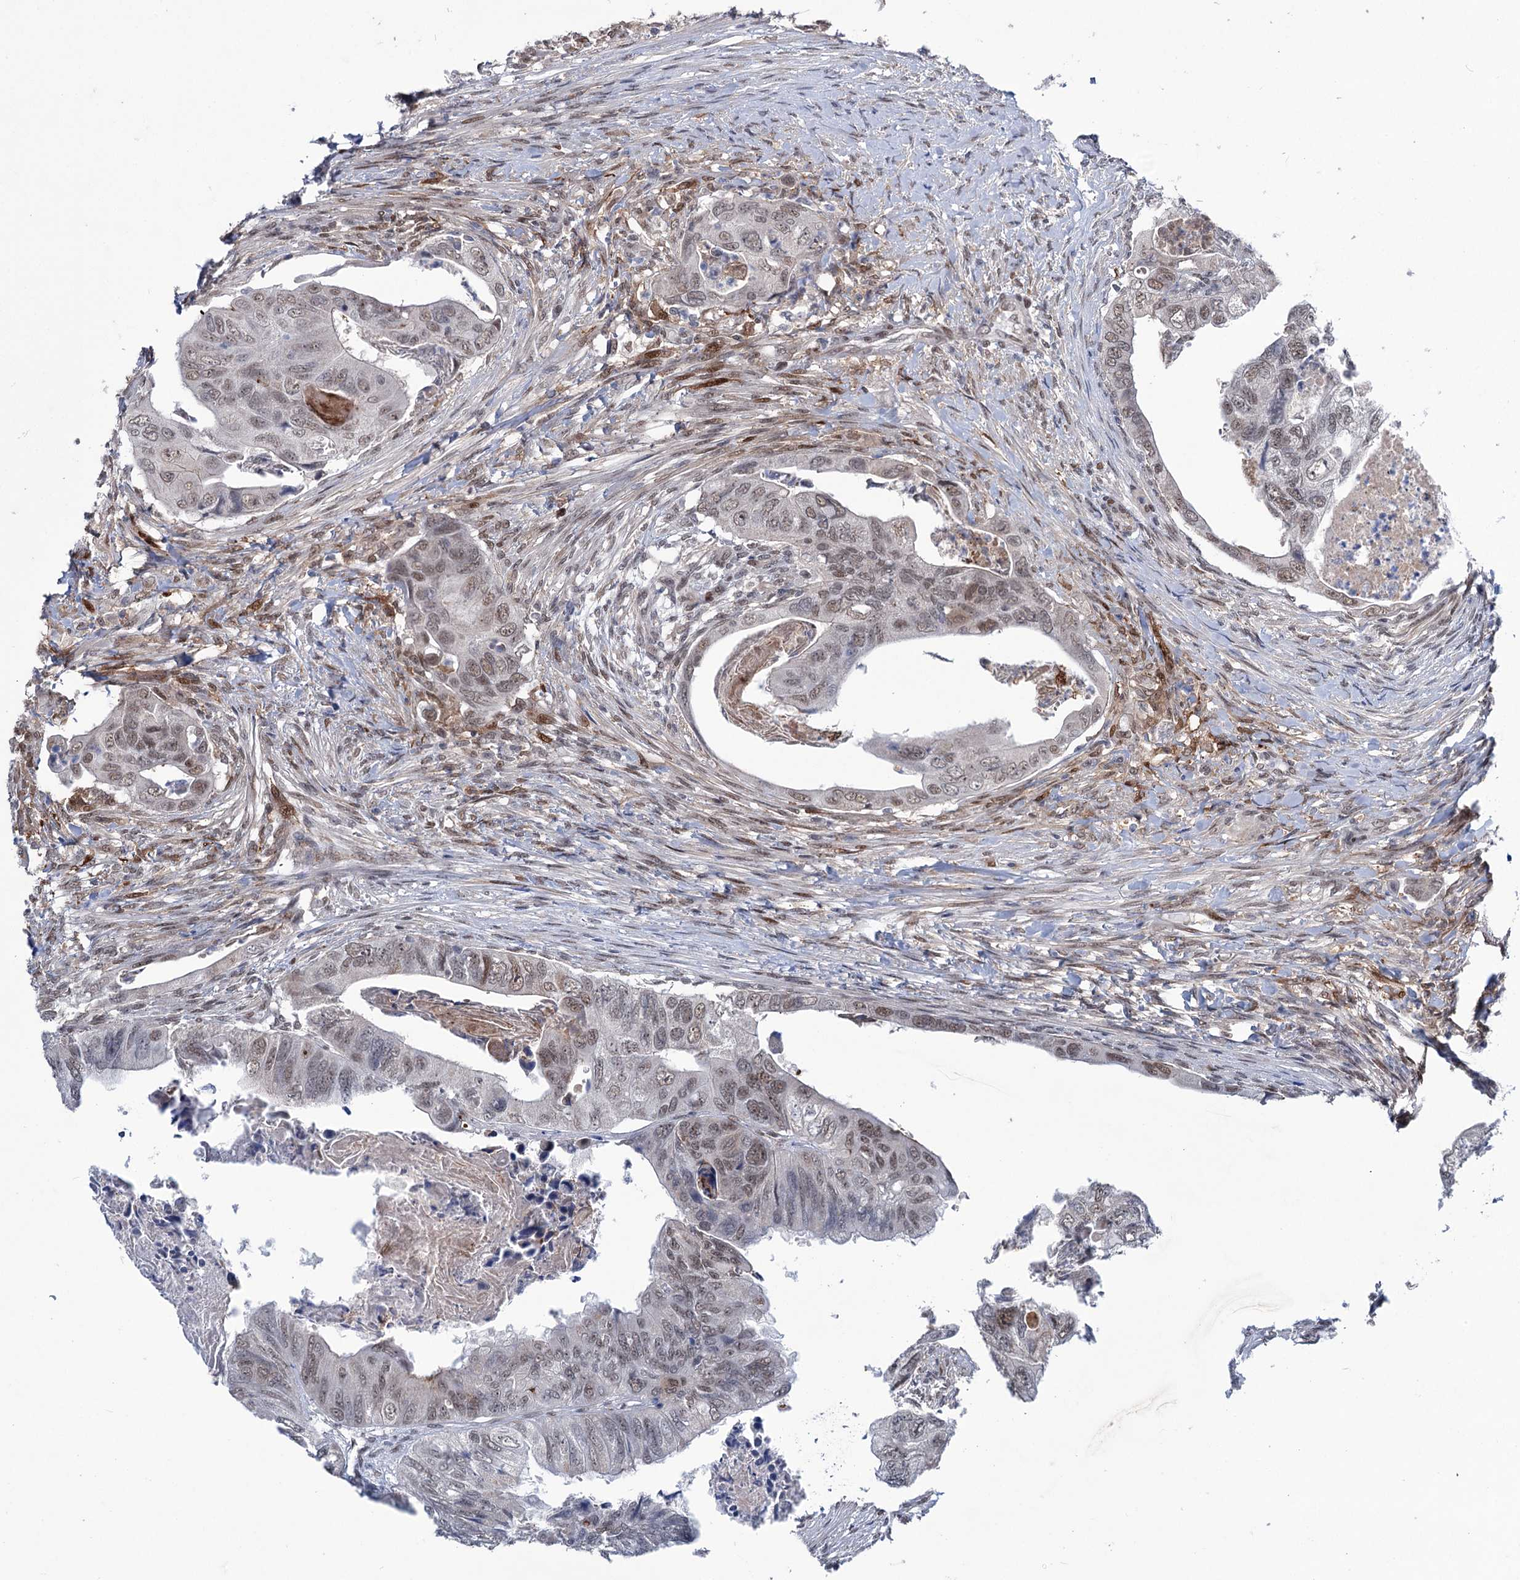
{"staining": {"intensity": "weak", "quantity": ">75%", "location": "nuclear"}, "tissue": "colorectal cancer", "cell_type": "Tumor cells", "image_type": "cancer", "snomed": [{"axis": "morphology", "description": "Adenocarcinoma, NOS"}, {"axis": "topography", "description": "Rectum"}], "caption": "Tumor cells exhibit weak nuclear expression in approximately >75% of cells in colorectal adenocarcinoma. The staining was performed using DAB (3,3'-diaminobenzidine) to visualize the protein expression in brown, while the nuclei were stained in blue with hematoxylin (Magnification: 20x).", "gene": "FAM53A", "patient": {"sex": "male", "age": 63}}